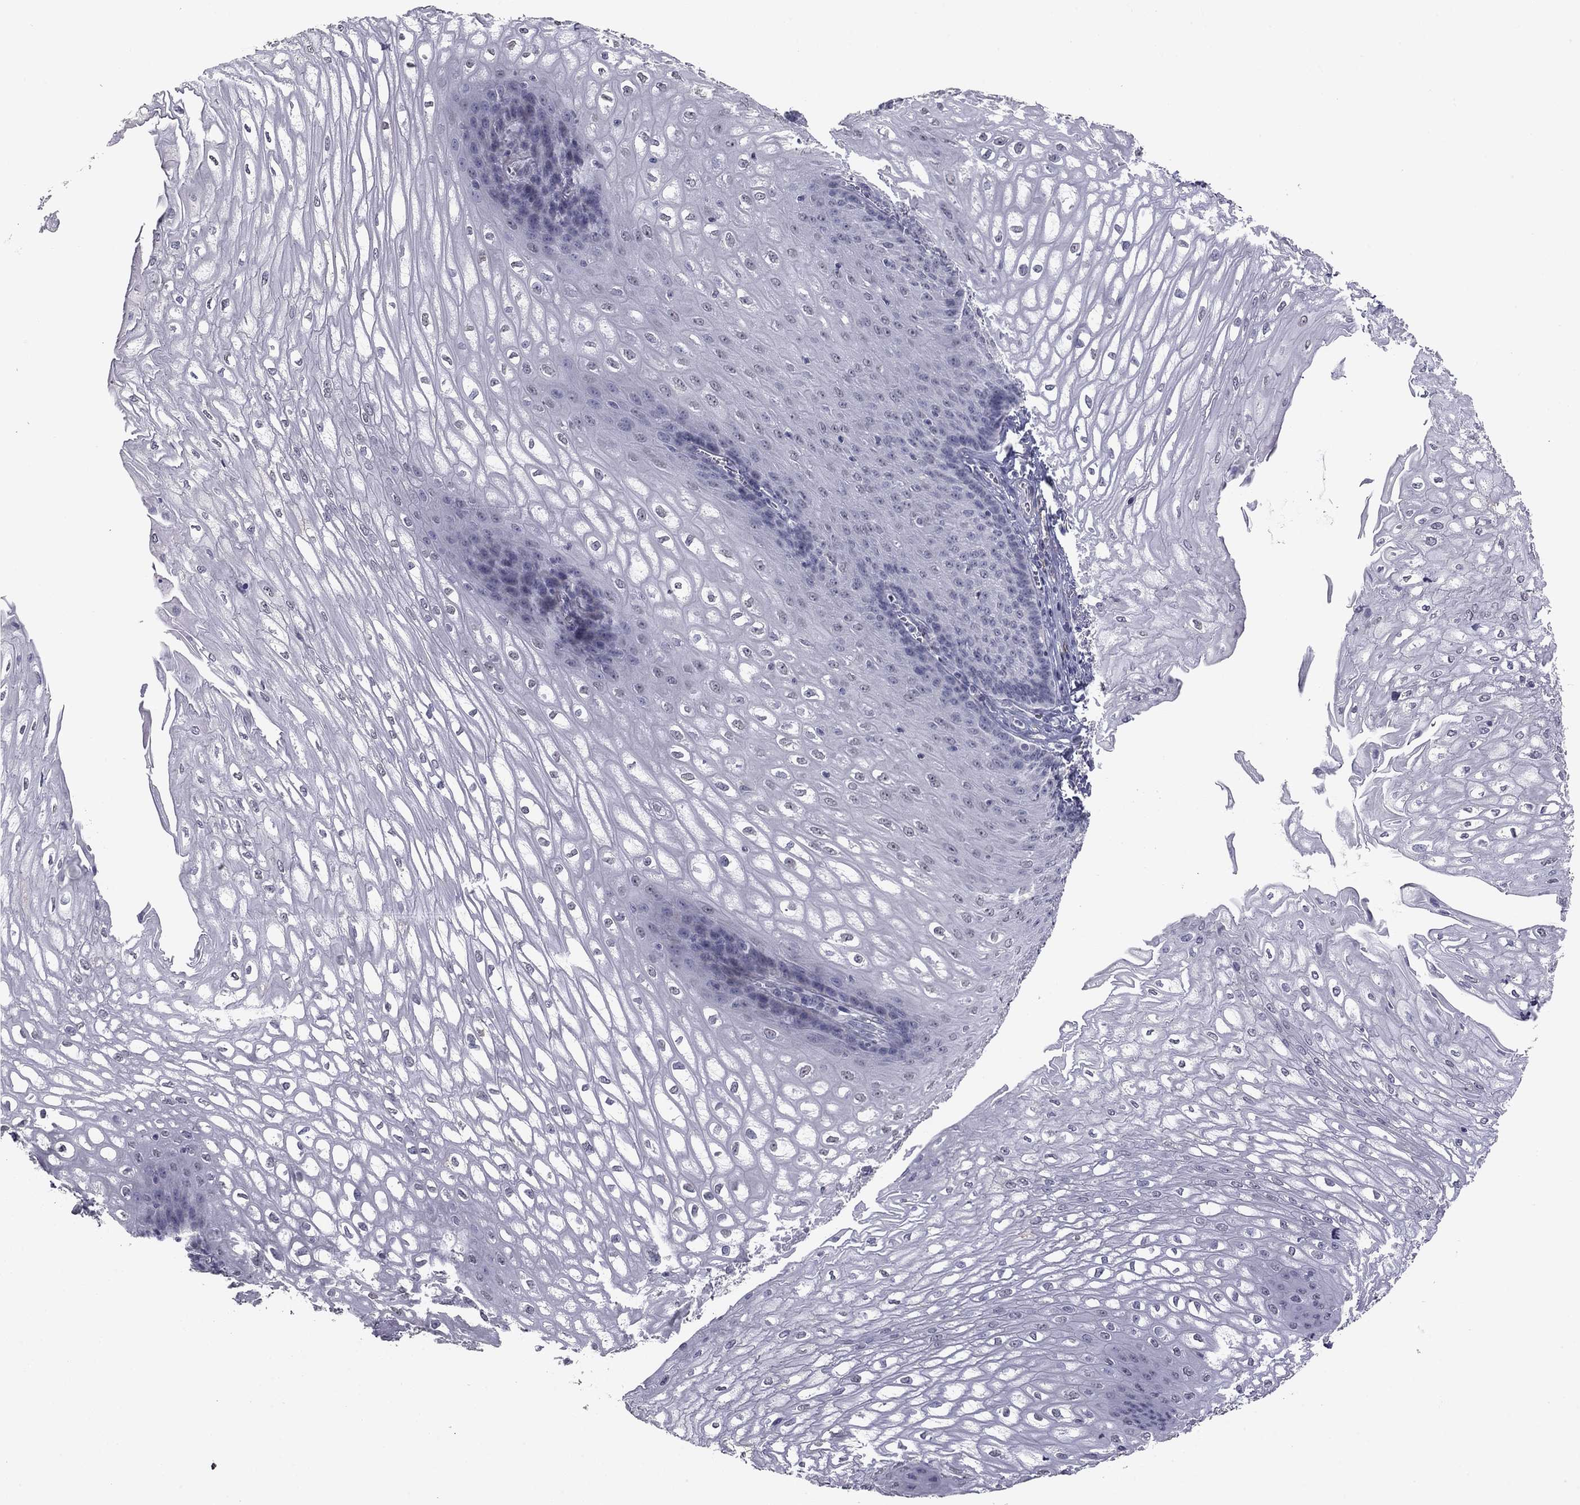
{"staining": {"intensity": "negative", "quantity": "none", "location": "none"}, "tissue": "esophagus", "cell_type": "Squamous epithelial cells", "image_type": "normal", "snomed": [{"axis": "morphology", "description": "Normal tissue, NOS"}, {"axis": "topography", "description": "Esophagus"}], "caption": "Protein analysis of benign esophagus exhibits no significant staining in squamous epithelial cells. The staining was performed using DAB to visualize the protein expression in brown, while the nuclei were stained in blue with hematoxylin (Magnification: 20x).", "gene": "PRRT2", "patient": {"sex": "male", "age": 58}}